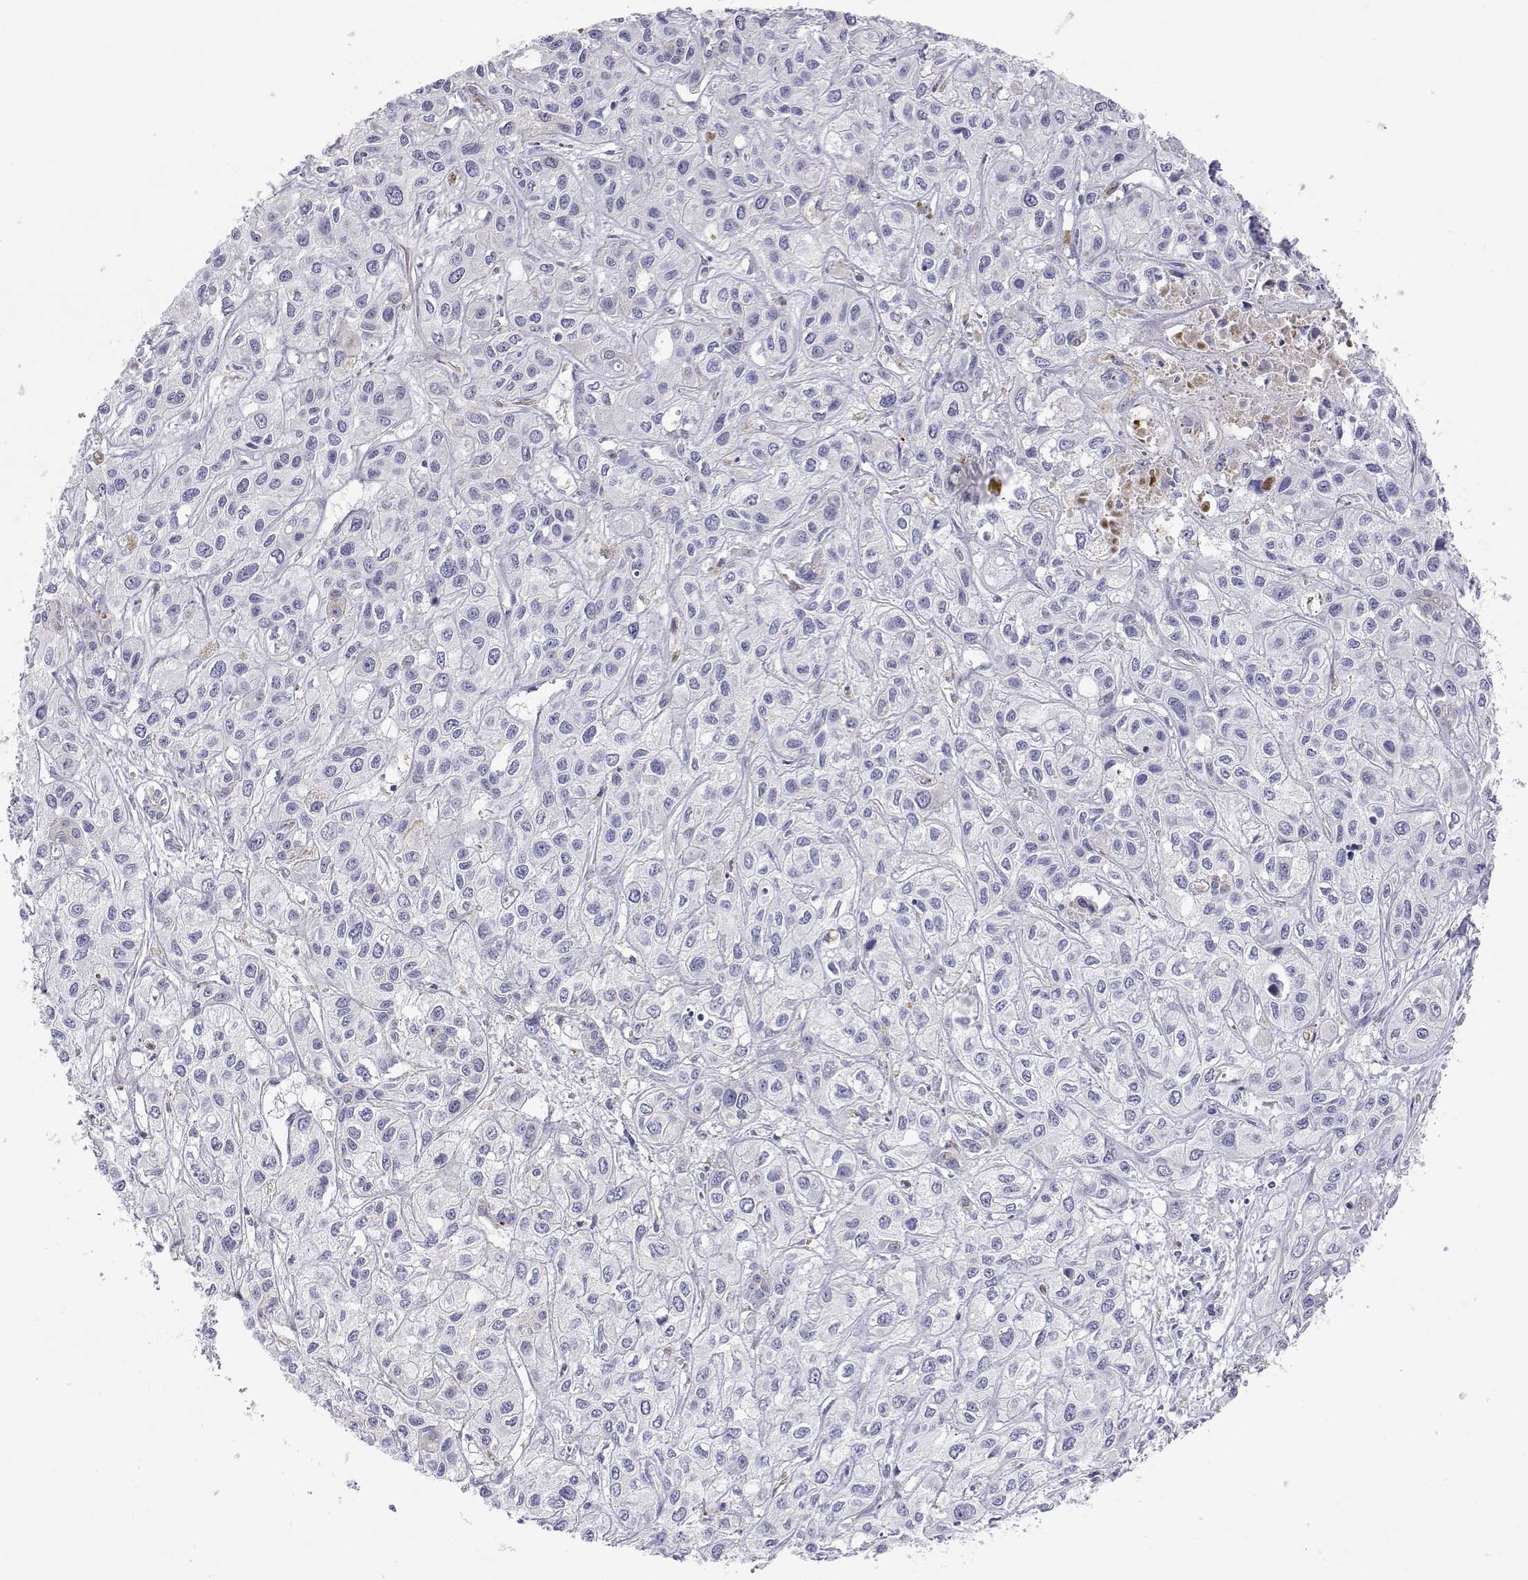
{"staining": {"intensity": "negative", "quantity": "none", "location": "none"}, "tissue": "liver cancer", "cell_type": "Tumor cells", "image_type": "cancer", "snomed": [{"axis": "morphology", "description": "Cholangiocarcinoma"}, {"axis": "topography", "description": "Liver"}], "caption": "Cholangiocarcinoma (liver) was stained to show a protein in brown. There is no significant staining in tumor cells. (DAB immunohistochemistry (IHC) with hematoxylin counter stain).", "gene": "GGACT", "patient": {"sex": "female", "age": 66}}